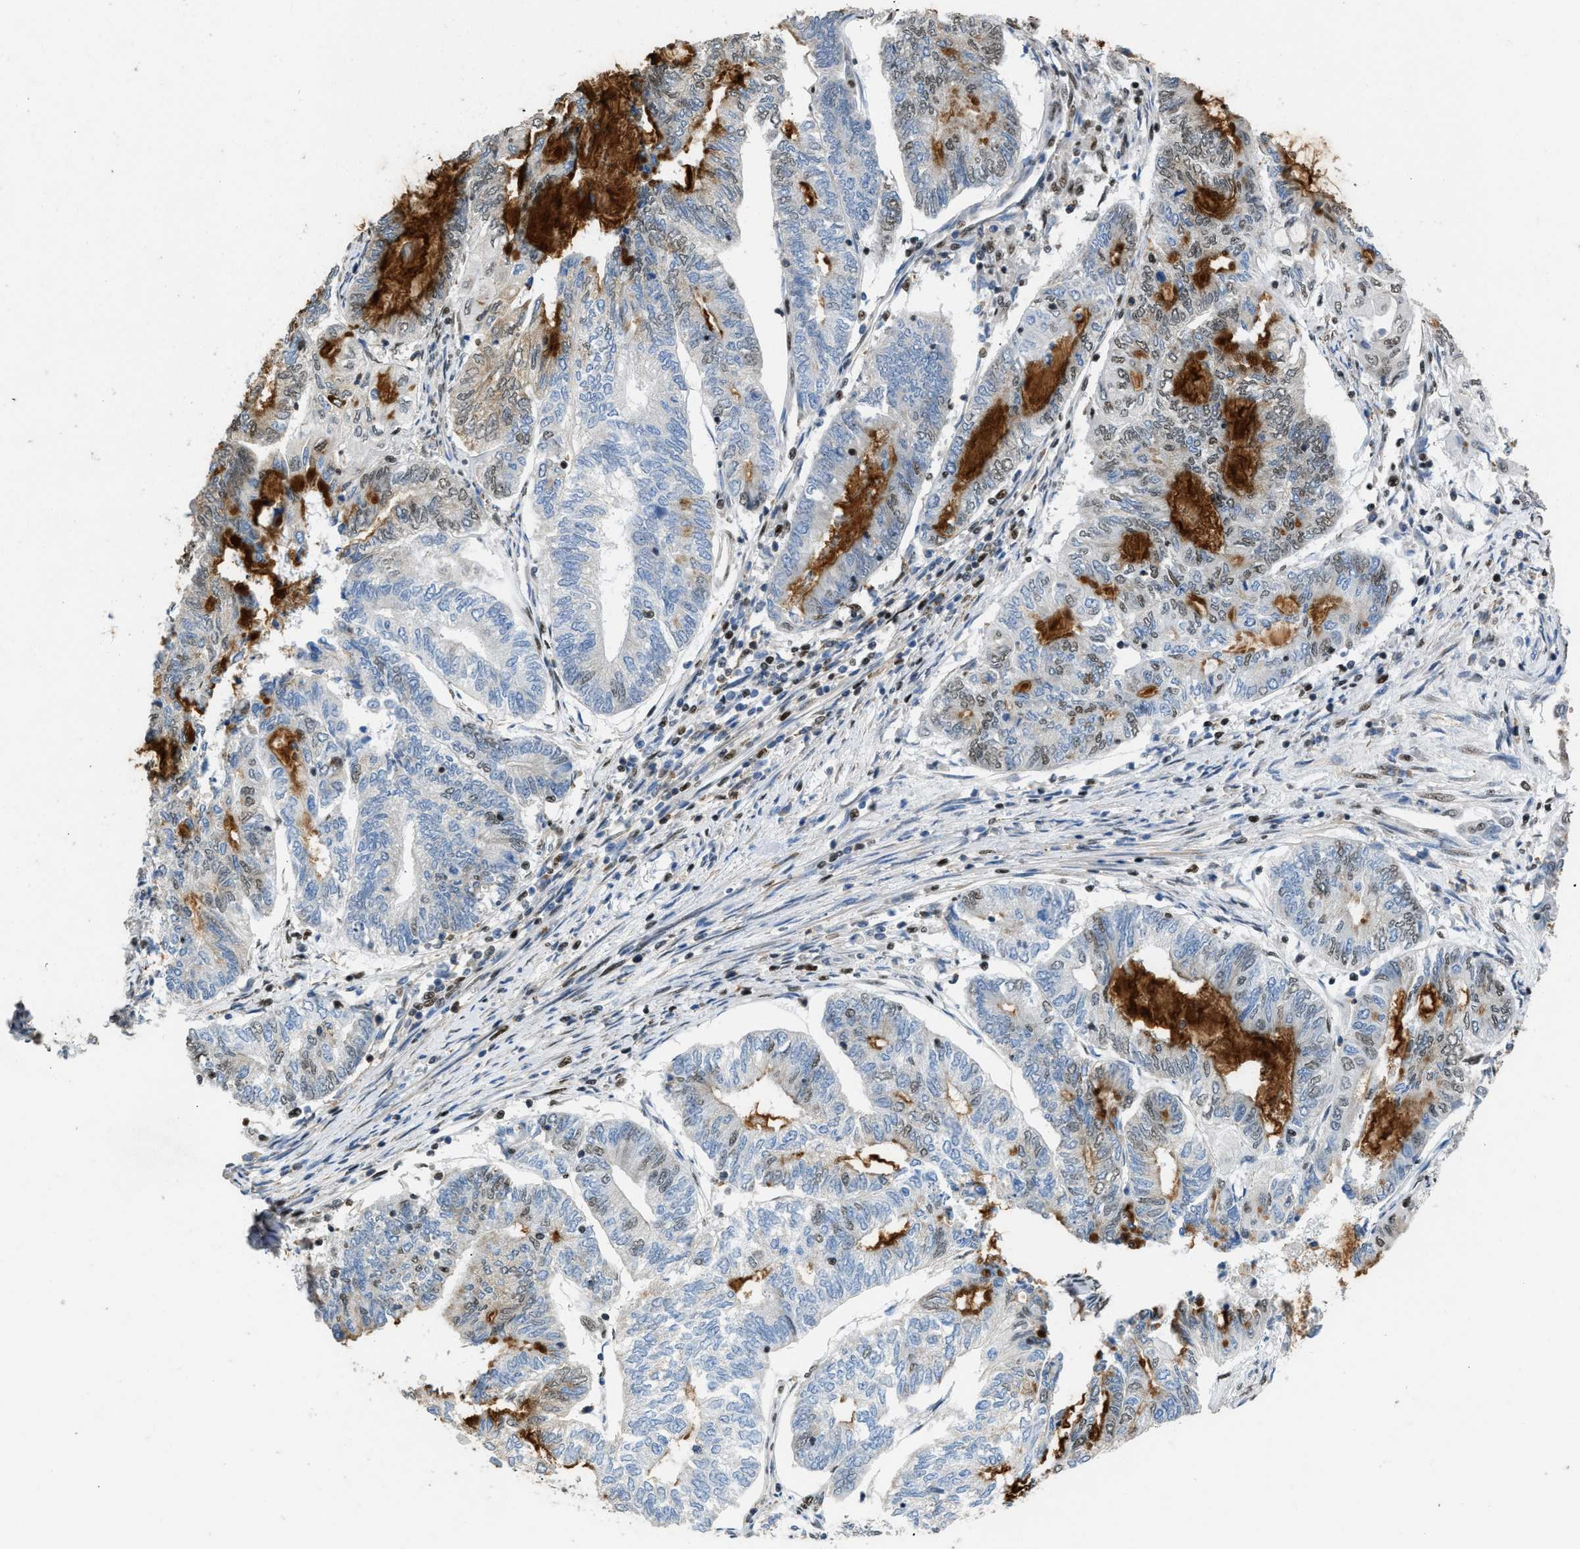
{"staining": {"intensity": "moderate", "quantity": "25%-75%", "location": "cytoplasmic/membranous,nuclear"}, "tissue": "endometrial cancer", "cell_type": "Tumor cells", "image_type": "cancer", "snomed": [{"axis": "morphology", "description": "Adenocarcinoma, NOS"}, {"axis": "topography", "description": "Uterus"}, {"axis": "topography", "description": "Endometrium"}], "caption": "Immunohistochemistry histopathology image of neoplastic tissue: adenocarcinoma (endometrial) stained using immunohistochemistry (IHC) exhibits medium levels of moderate protein expression localized specifically in the cytoplasmic/membranous and nuclear of tumor cells, appearing as a cytoplasmic/membranous and nuclear brown color.", "gene": "SCAF4", "patient": {"sex": "female", "age": 70}}